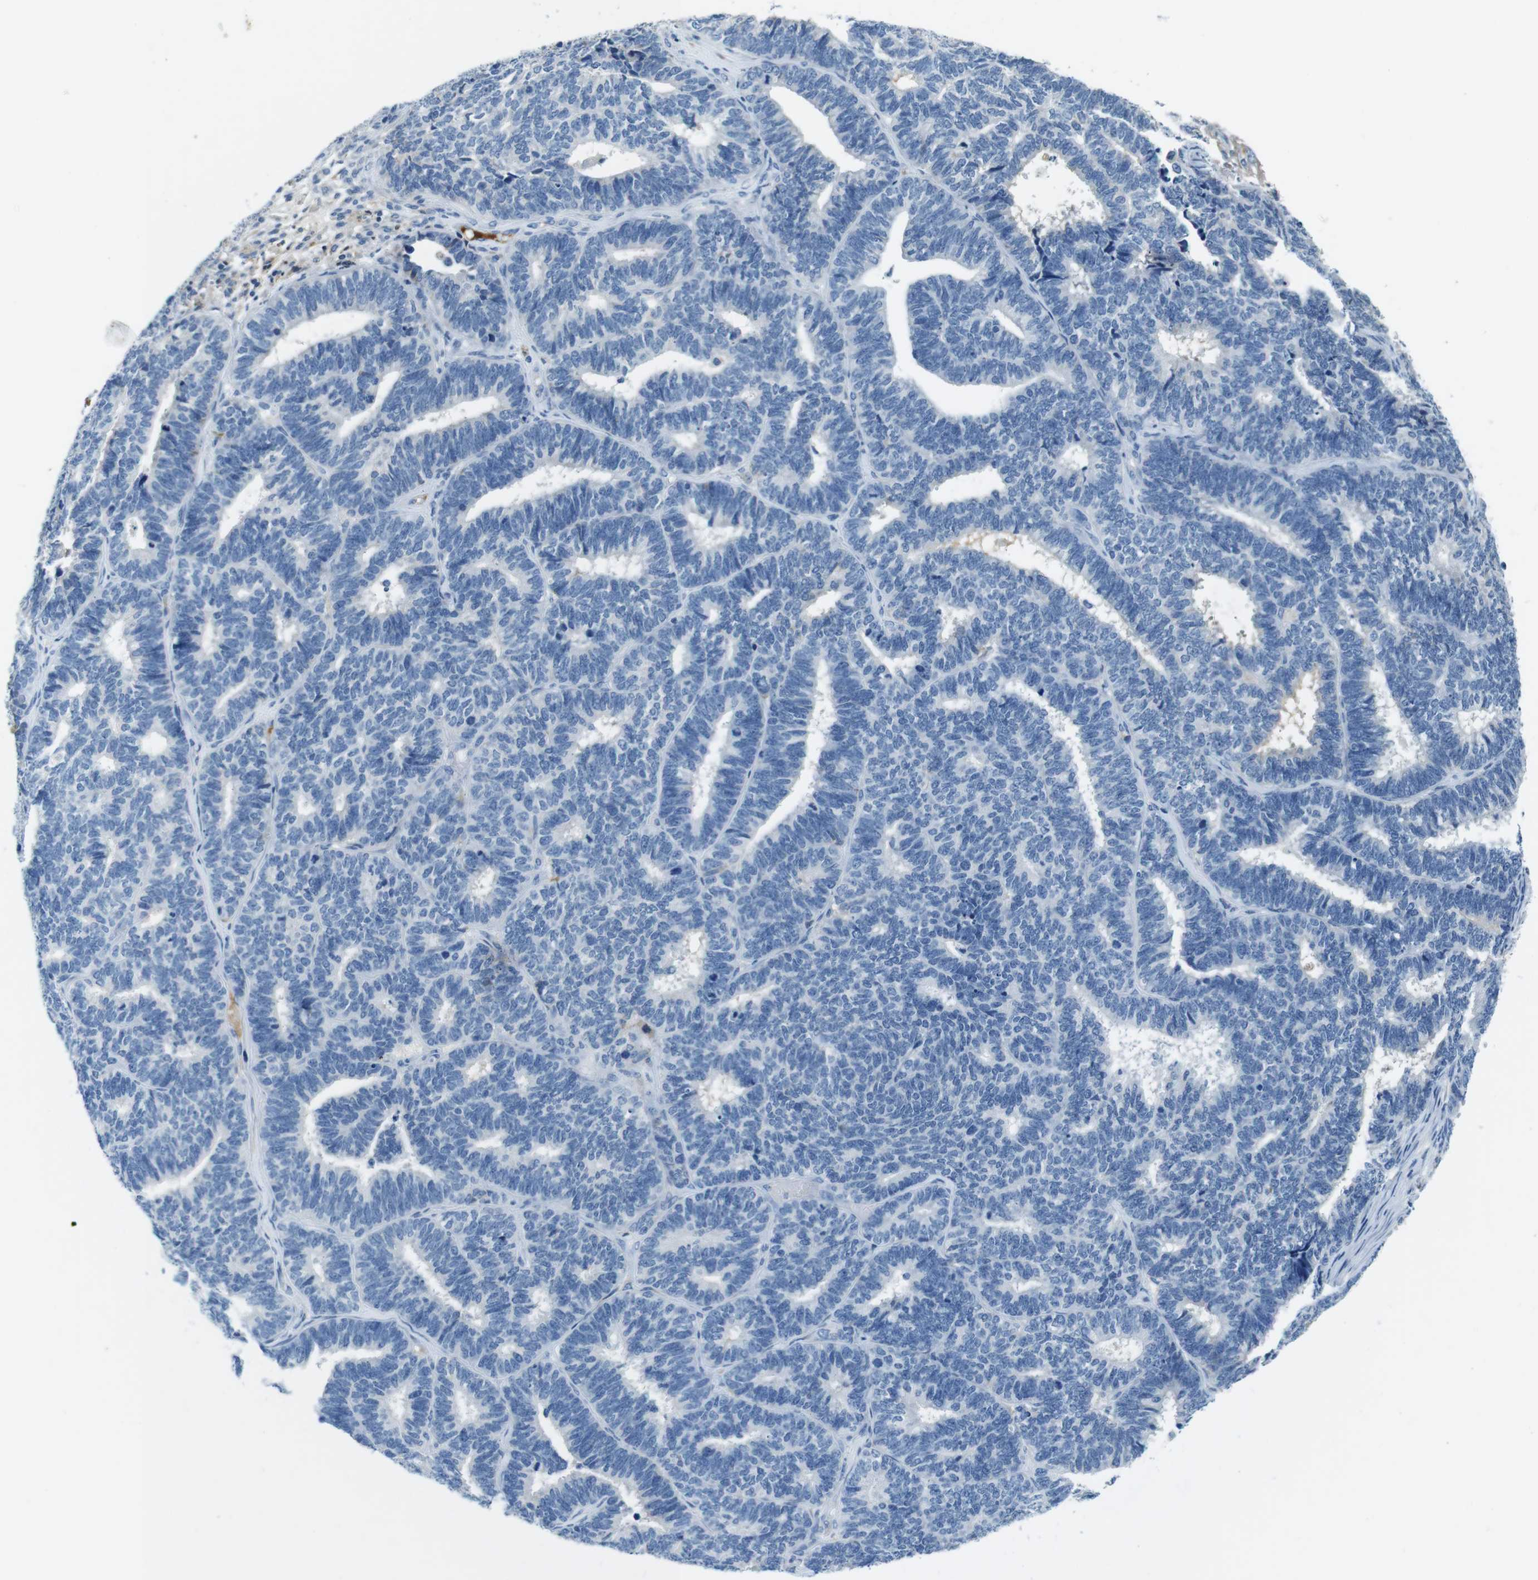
{"staining": {"intensity": "negative", "quantity": "none", "location": "none"}, "tissue": "endometrial cancer", "cell_type": "Tumor cells", "image_type": "cancer", "snomed": [{"axis": "morphology", "description": "Adenocarcinoma, NOS"}, {"axis": "topography", "description": "Endometrium"}], "caption": "Photomicrograph shows no protein positivity in tumor cells of endometrial cancer tissue. (DAB (3,3'-diaminobenzidine) immunohistochemistry (IHC) with hematoxylin counter stain).", "gene": "IGHD", "patient": {"sex": "female", "age": 70}}